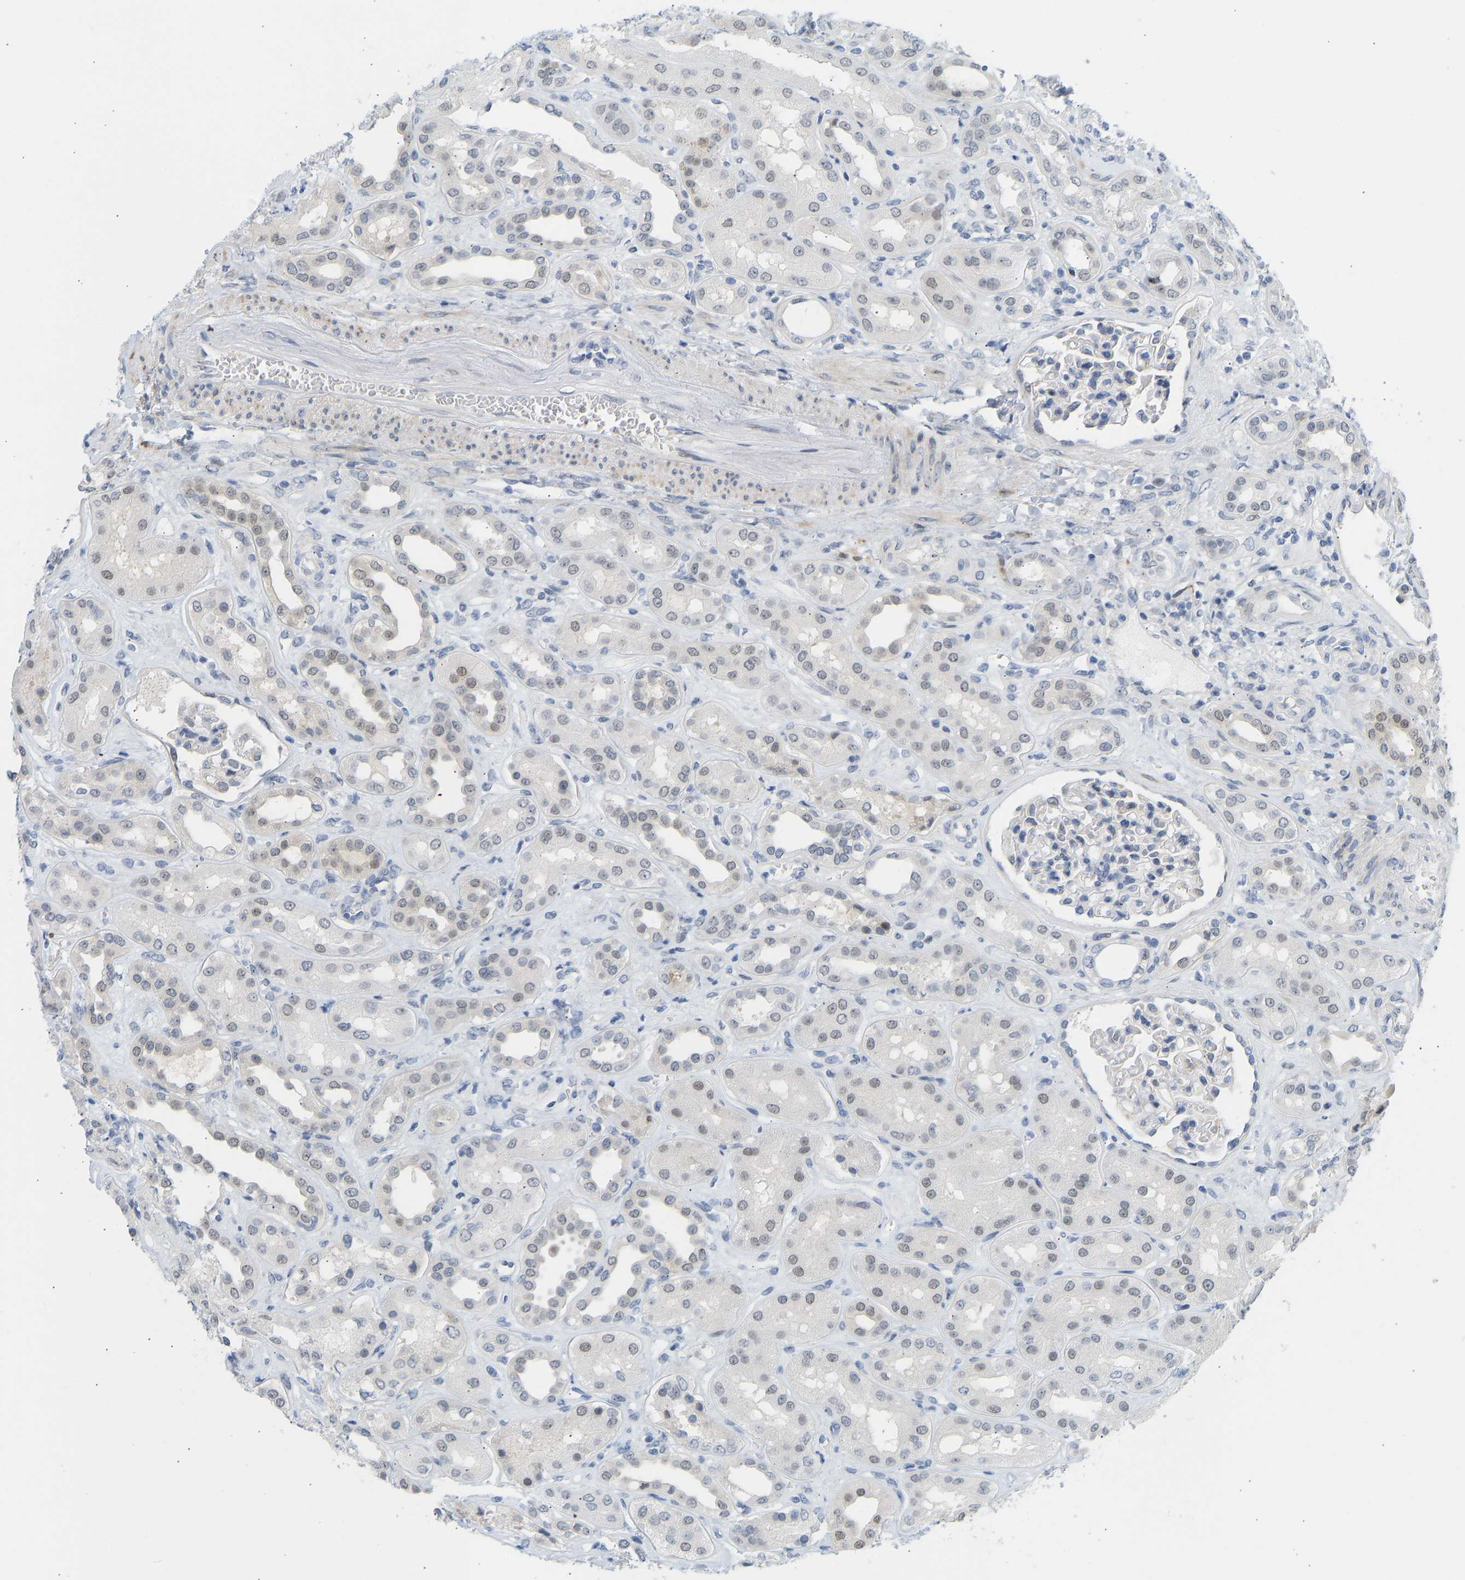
{"staining": {"intensity": "negative", "quantity": "none", "location": "none"}, "tissue": "kidney", "cell_type": "Cells in glomeruli", "image_type": "normal", "snomed": [{"axis": "morphology", "description": "Normal tissue, NOS"}, {"axis": "topography", "description": "Kidney"}], "caption": "This is an immunohistochemistry (IHC) photomicrograph of benign kidney. There is no staining in cells in glomeruli.", "gene": "BAG1", "patient": {"sex": "male", "age": 59}}